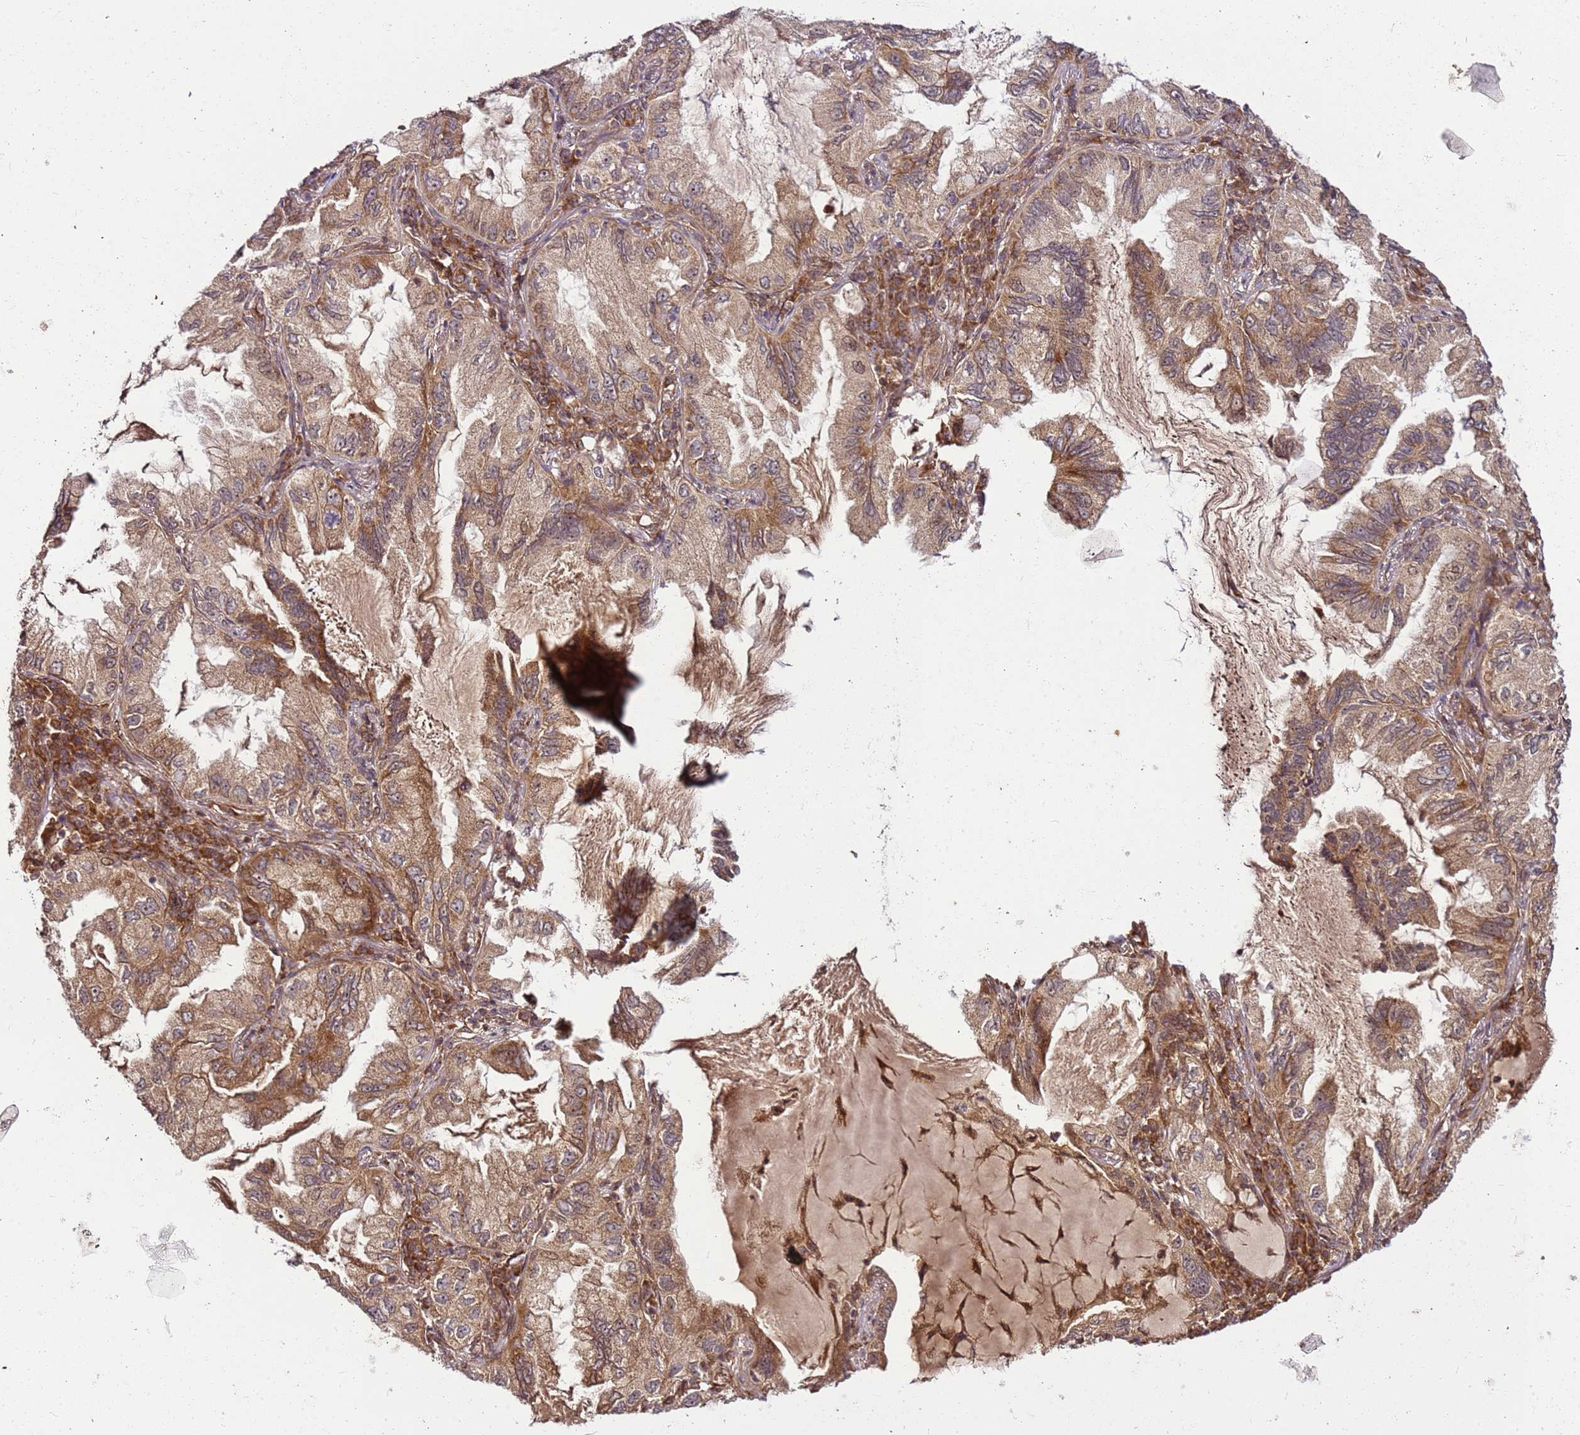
{"staining": {"intensity": "moderate", "quantity": ">75%", "location": "cytoplasmic/membranous"}, "tissue": "lung cancer", "cell_type": "Tumor cells", "image_type": "cancer", "snomed": [{"axis": "morphology", "description": "Adenocarcinoma, NOS"}, {"axis": "topography", "description": "Lung"}], "caption": "Adenocarcinoma (lung) tissue shows moderate cytoplasmic/membranous expression in about >75% of tumor cells The staining was performed using DAB to visualize the protein expression in brown, while the nuclei were stained in blue with hematoxylin (Magnification: 20x).", "gene": "RASA3", "patient": {"sex": "female", "age": 69}}